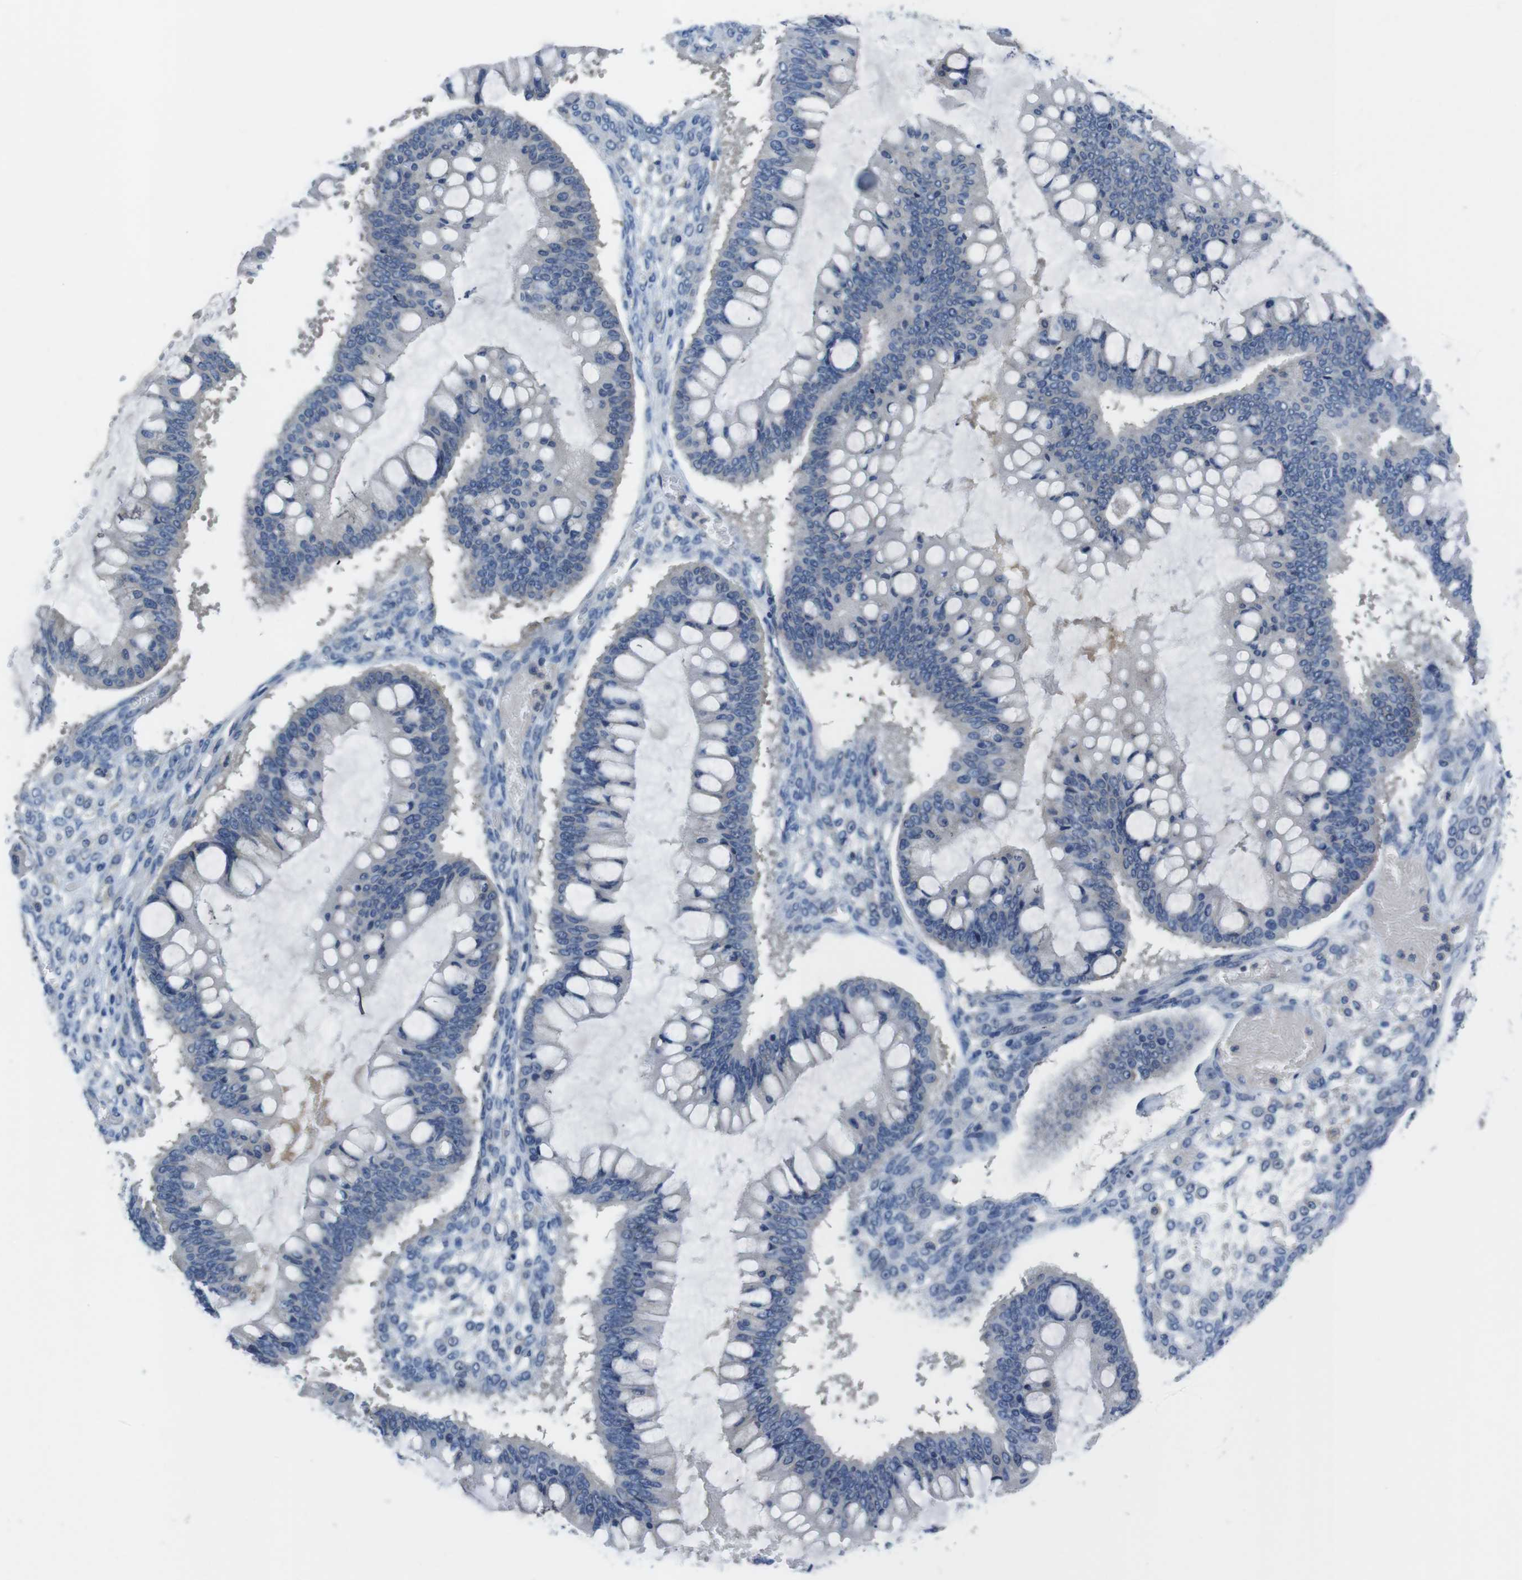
{"staining": {"intensity": "negative", "quantity": "none", "location": "none"}, "tissue": "ovarian cancer", "cell_type": "Tumor cells", "image_type": "cancer", "snomed": [{"axis": "morphology", "description": "Cystadenocarcinoma, mucinous, NOS"}, {"axis": "topography", "description": "Ovary"}], "caption": "Ovarian cancer (mucinous cystadenocarcinoma) was stained to show a protein in brown. There is no significant expression in tumor cells.", "gene": "PIK3CD", "patient": {"sex": "female", "age": 73}}